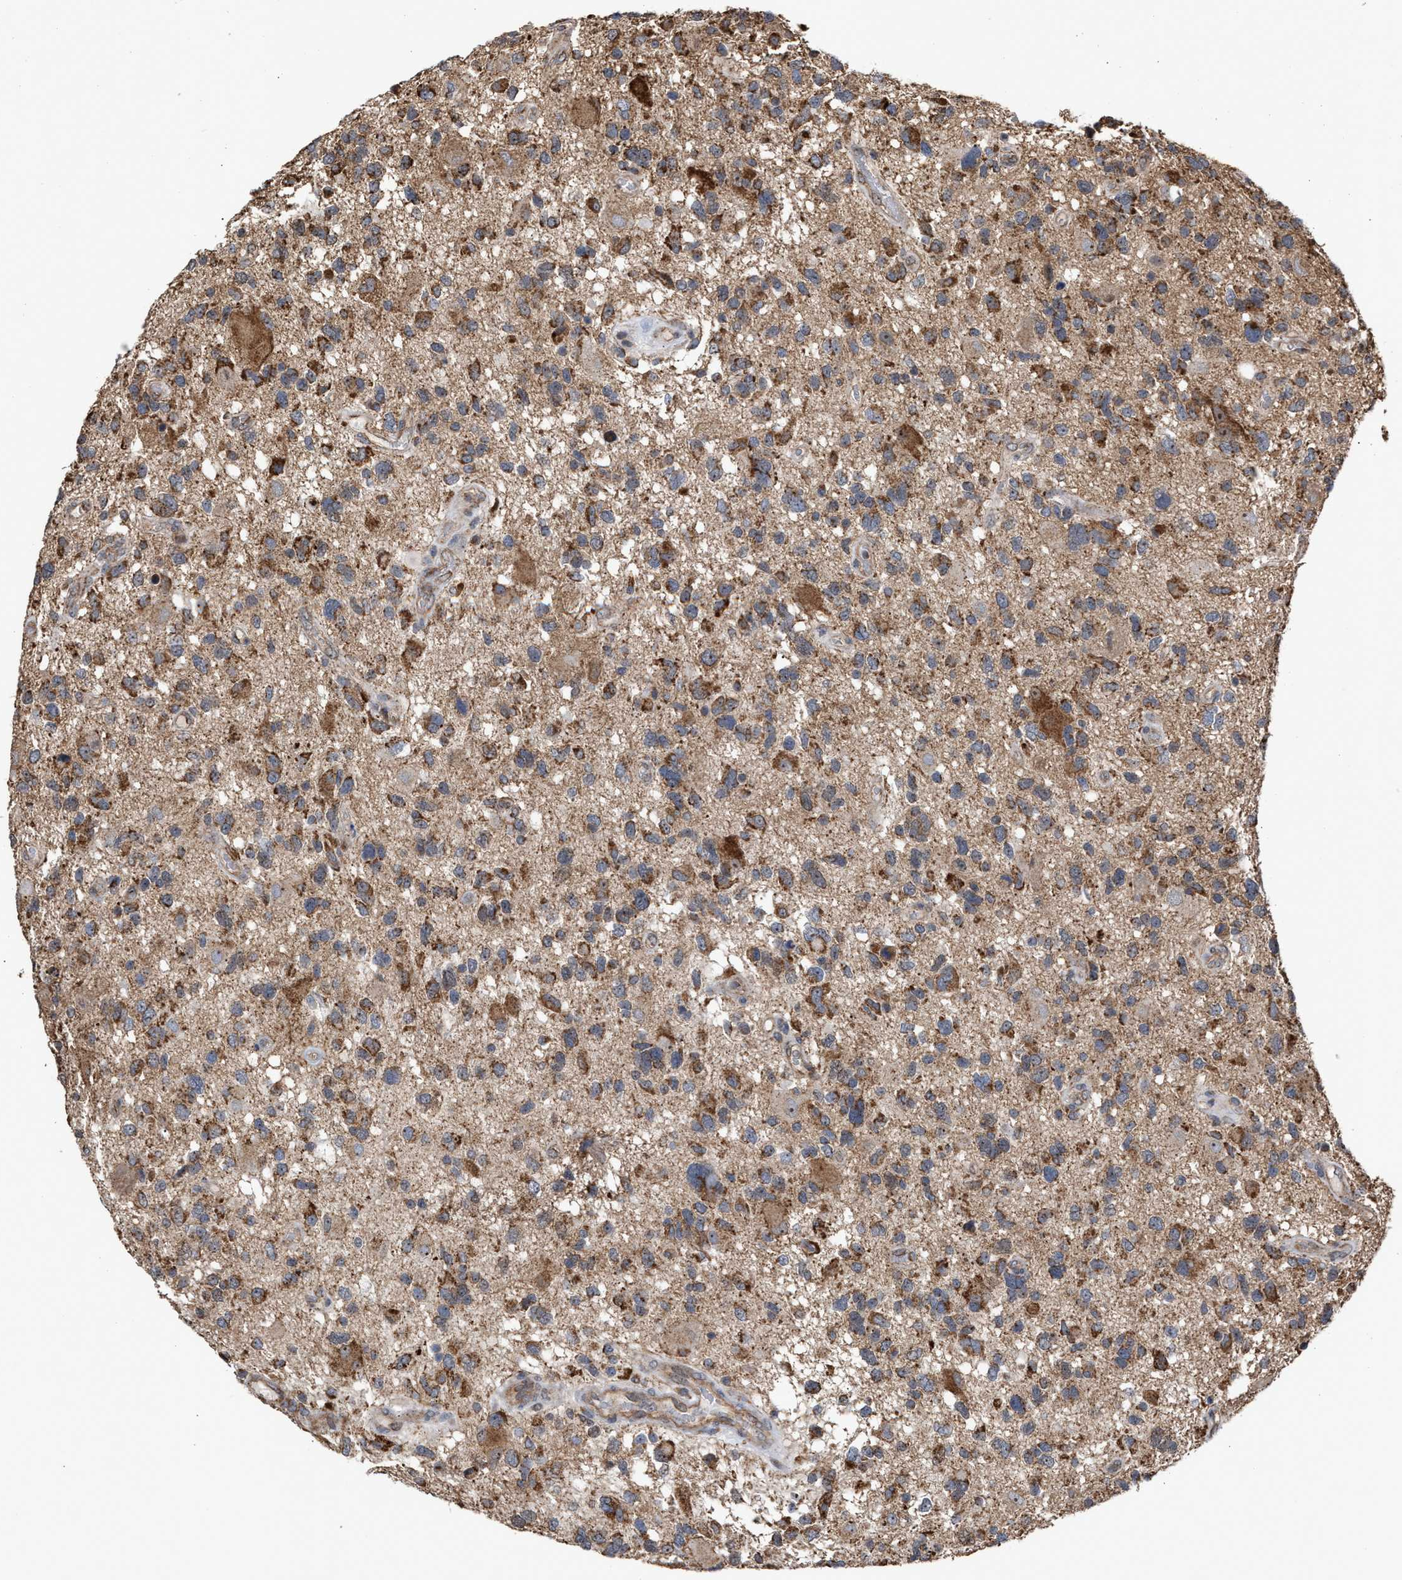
{"staining": {"intensity": "moderate", "quantity": ">75%", "location": "cytoplasmic/membranous"}, "tissue": "glioma", "cell_type": "Tumor cells", "image_type": "cancer", "snomed": [{"axis": "morphology", "description": "Glioma, malignant, High grade"}, {"axis": "topography", "description": "Brain"}], "caption": "This histopathology image shows immunohistochemistry (IHC) staining of human malignant glioma (high-grade), with medium moderate cytoplasmic/membranous staining in approximately >75% of tumor cells.", "gene": "EXOSC2", "patient": {"sex": "male", "age": 33}}